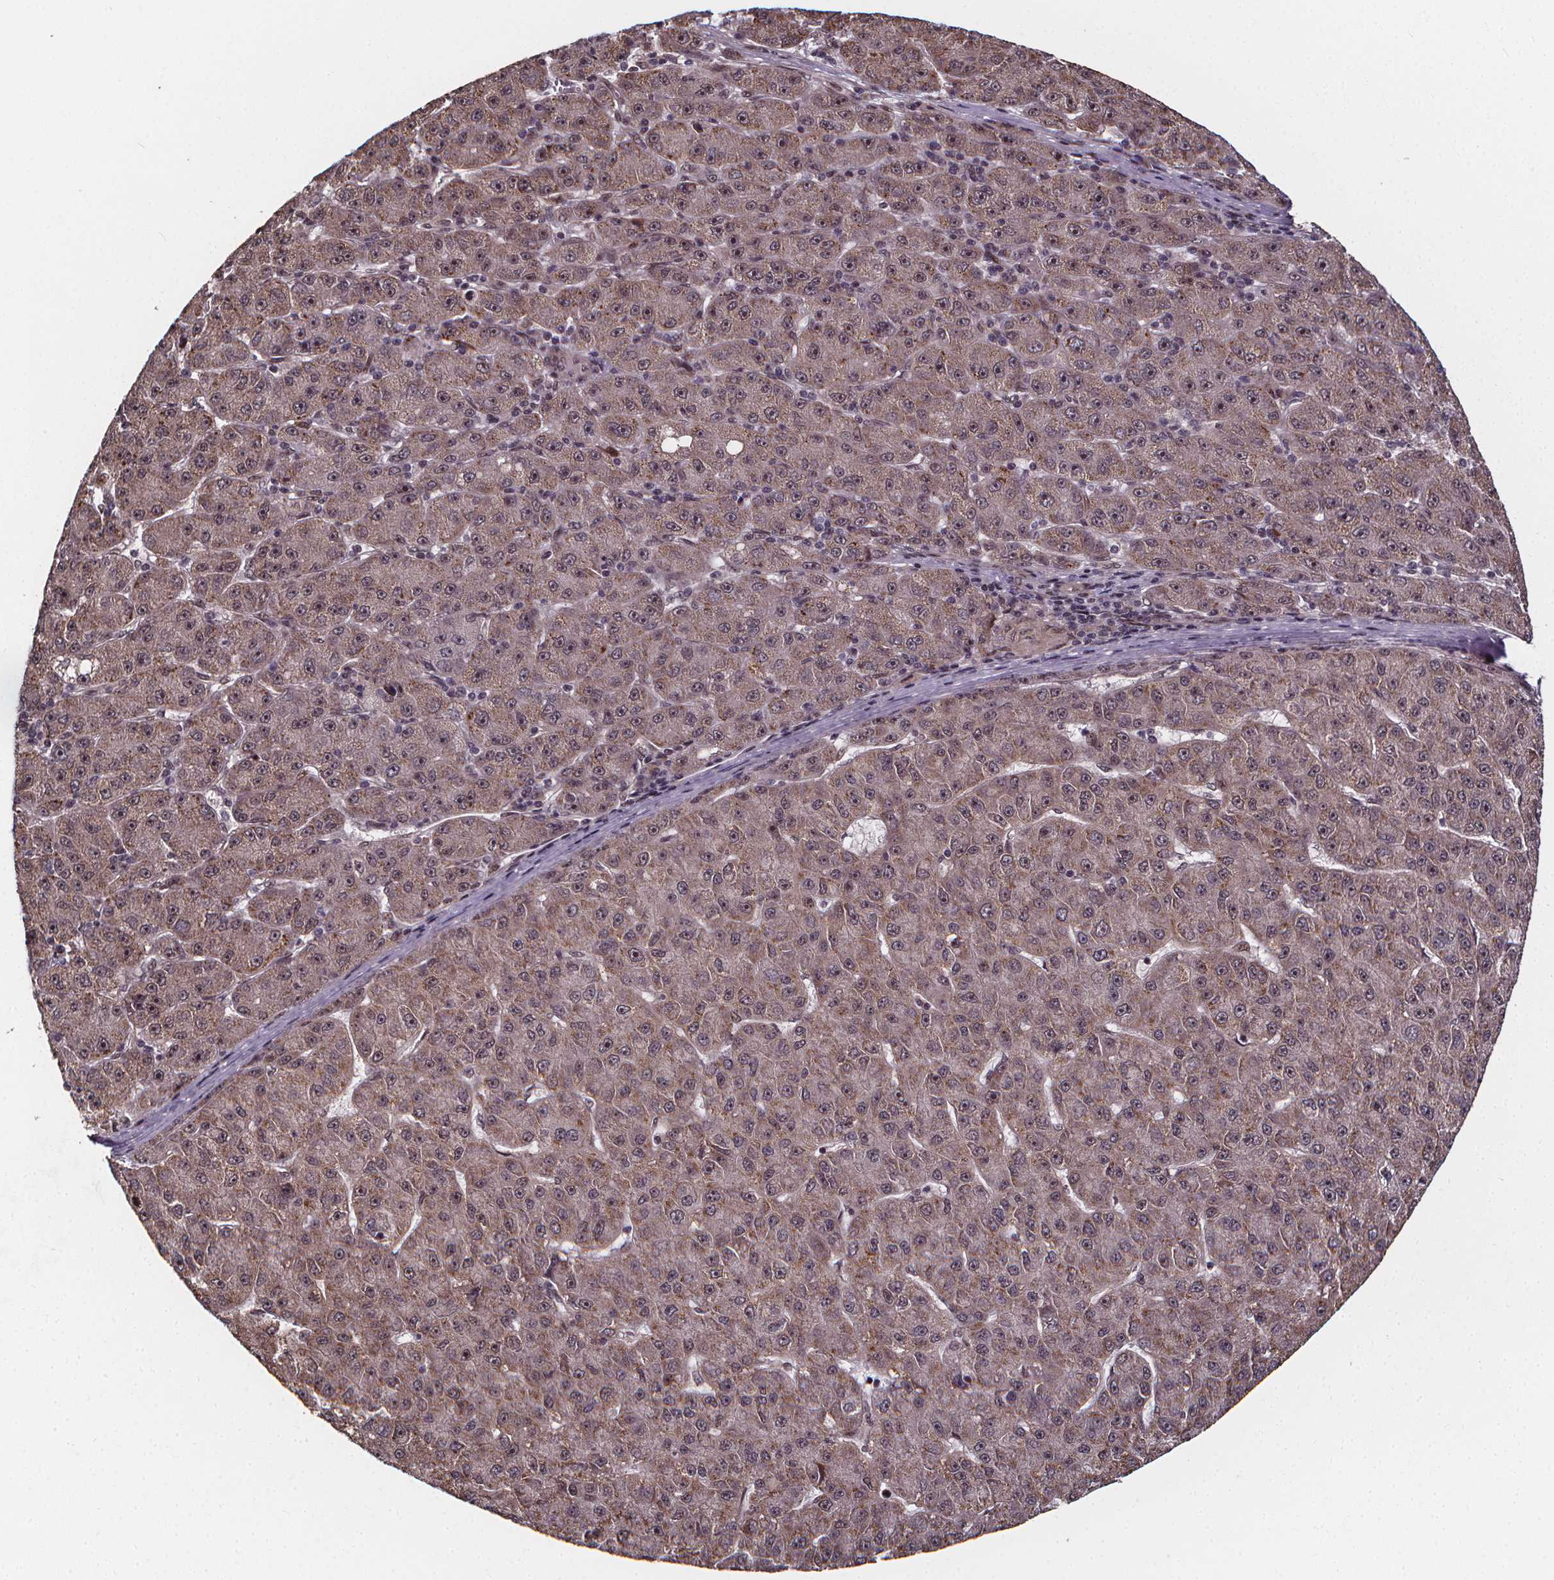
{"staining": {"intensity": "weak", "quantity": "25%-75%", "location": "cytoplasmic/membranous,nuclear"}, "tissue": "liver cancer", "cell_type": "Tumor cells", "image_type": "cancer", "snomed": [{"axis": "morphology", "description": "Carcinoma, Hepatocellular, NOS"}, {"axis": "topography", "description": "Liver"}], "caption": "Immunohistochemistry histopathology image of neoplastic tissue: human liver hepatocellular carcinoma stained using immunohistochemistry (IHC) exhibits low levels of weak protein expression localized specifically in the cytoplasmic/membranous and nuclear of tumor cells, appearing as a cytoplasmic/membranous and nuclear brown color.", "gene": "DDIT3", "patient": {"sex": "male", "age": 67}}